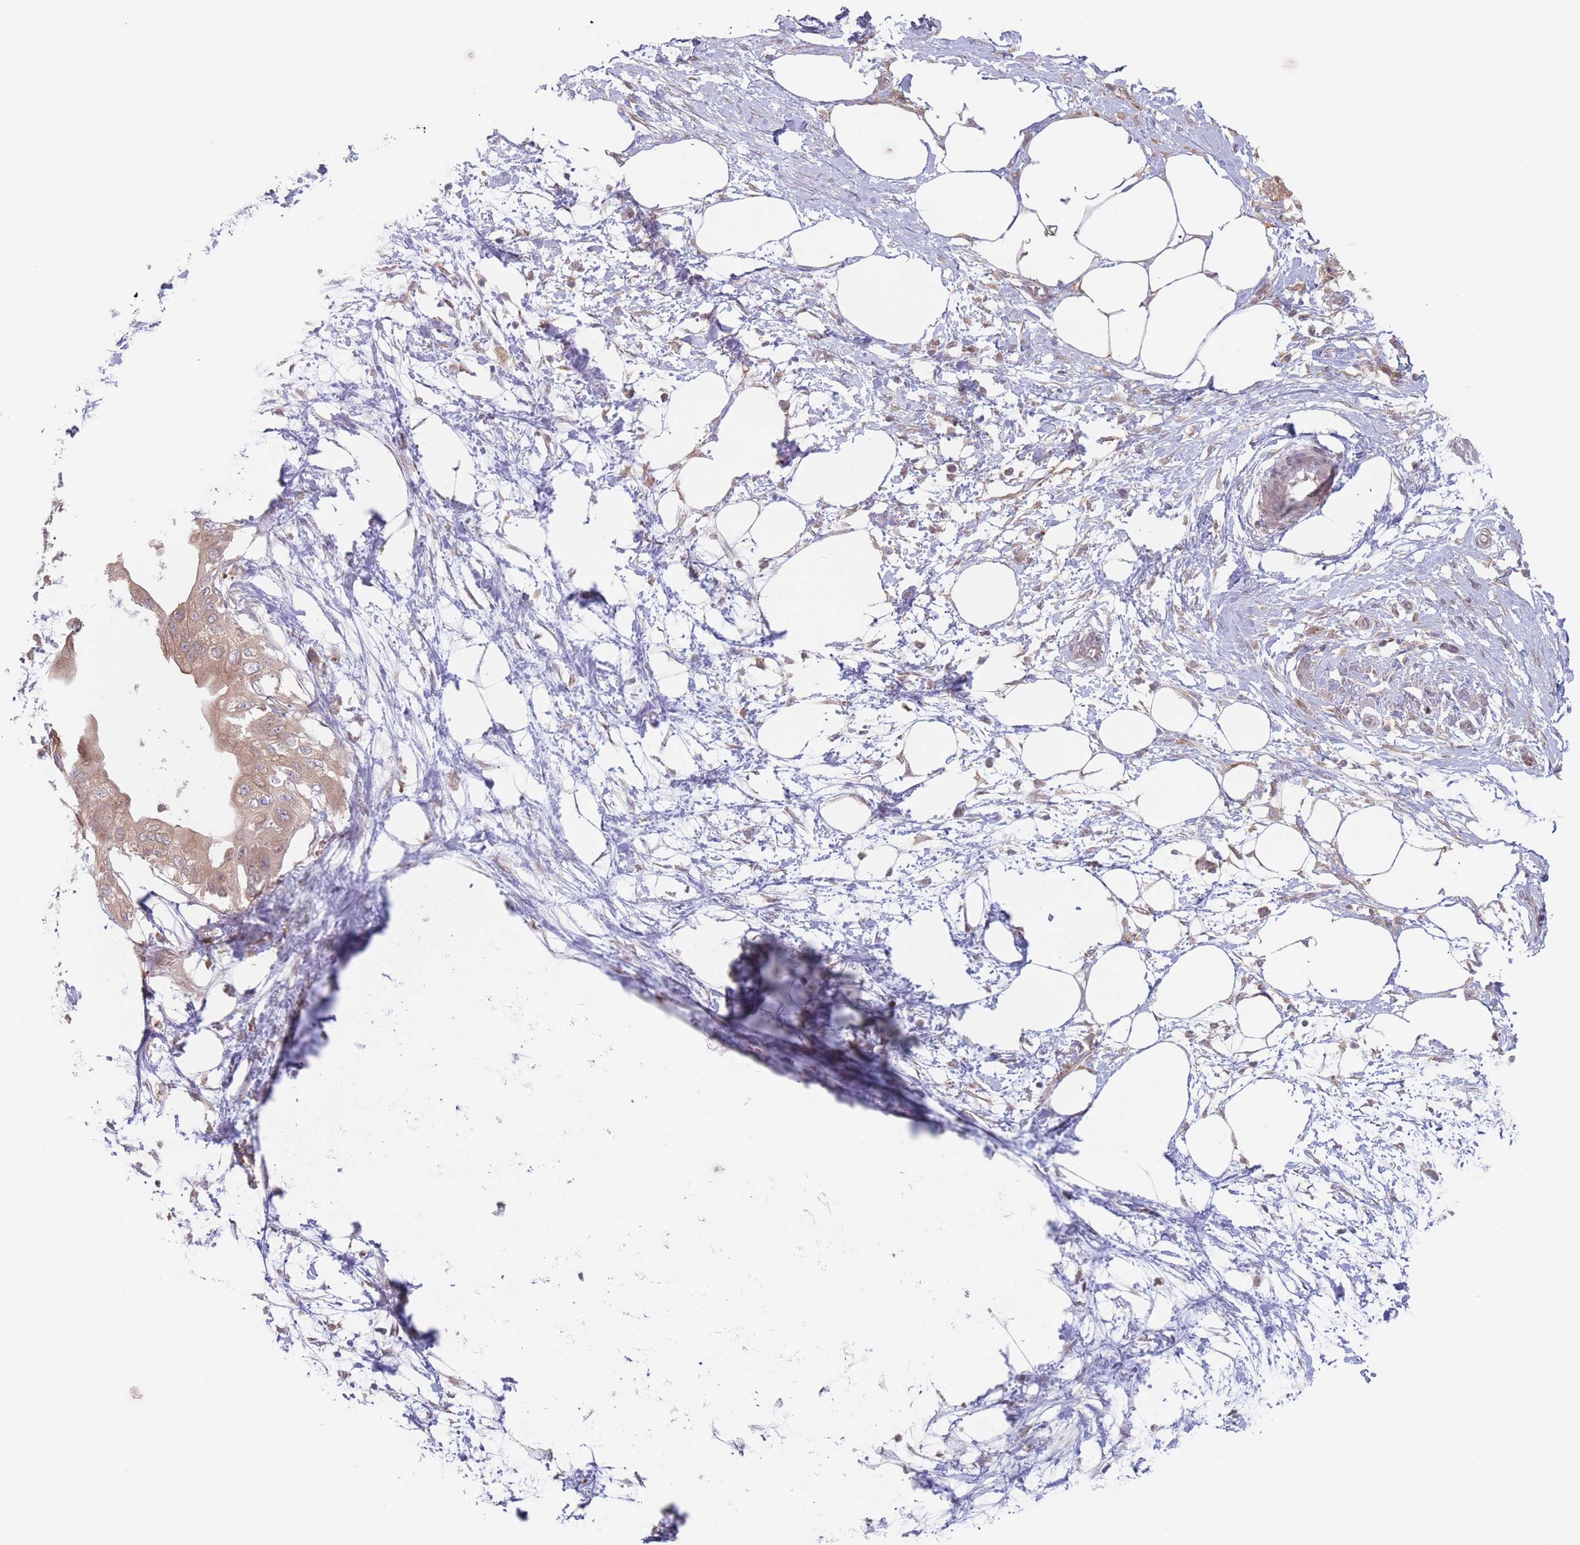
{"staining": {"intensity": "moderate", "quantity": ">75%", "location": "cytoplasmic/membranous"}, "tissue": "pancreatic cancer", "cell_type": "Tumor cells", "image_type": "cancer", "snomed": [{"axis": "morphology", "description": "Adenocarcinoma, NOS"}, {"axis": "topography", "description": "Pancreas"}], "caption": "Adenocarcinoma (pancreatic) stained for a protein reveals moderate cytoplasmic/membranous positivity in tumor cells.", "gene": "PPM1A", "patient": {"sex": "male", "age": 68}}